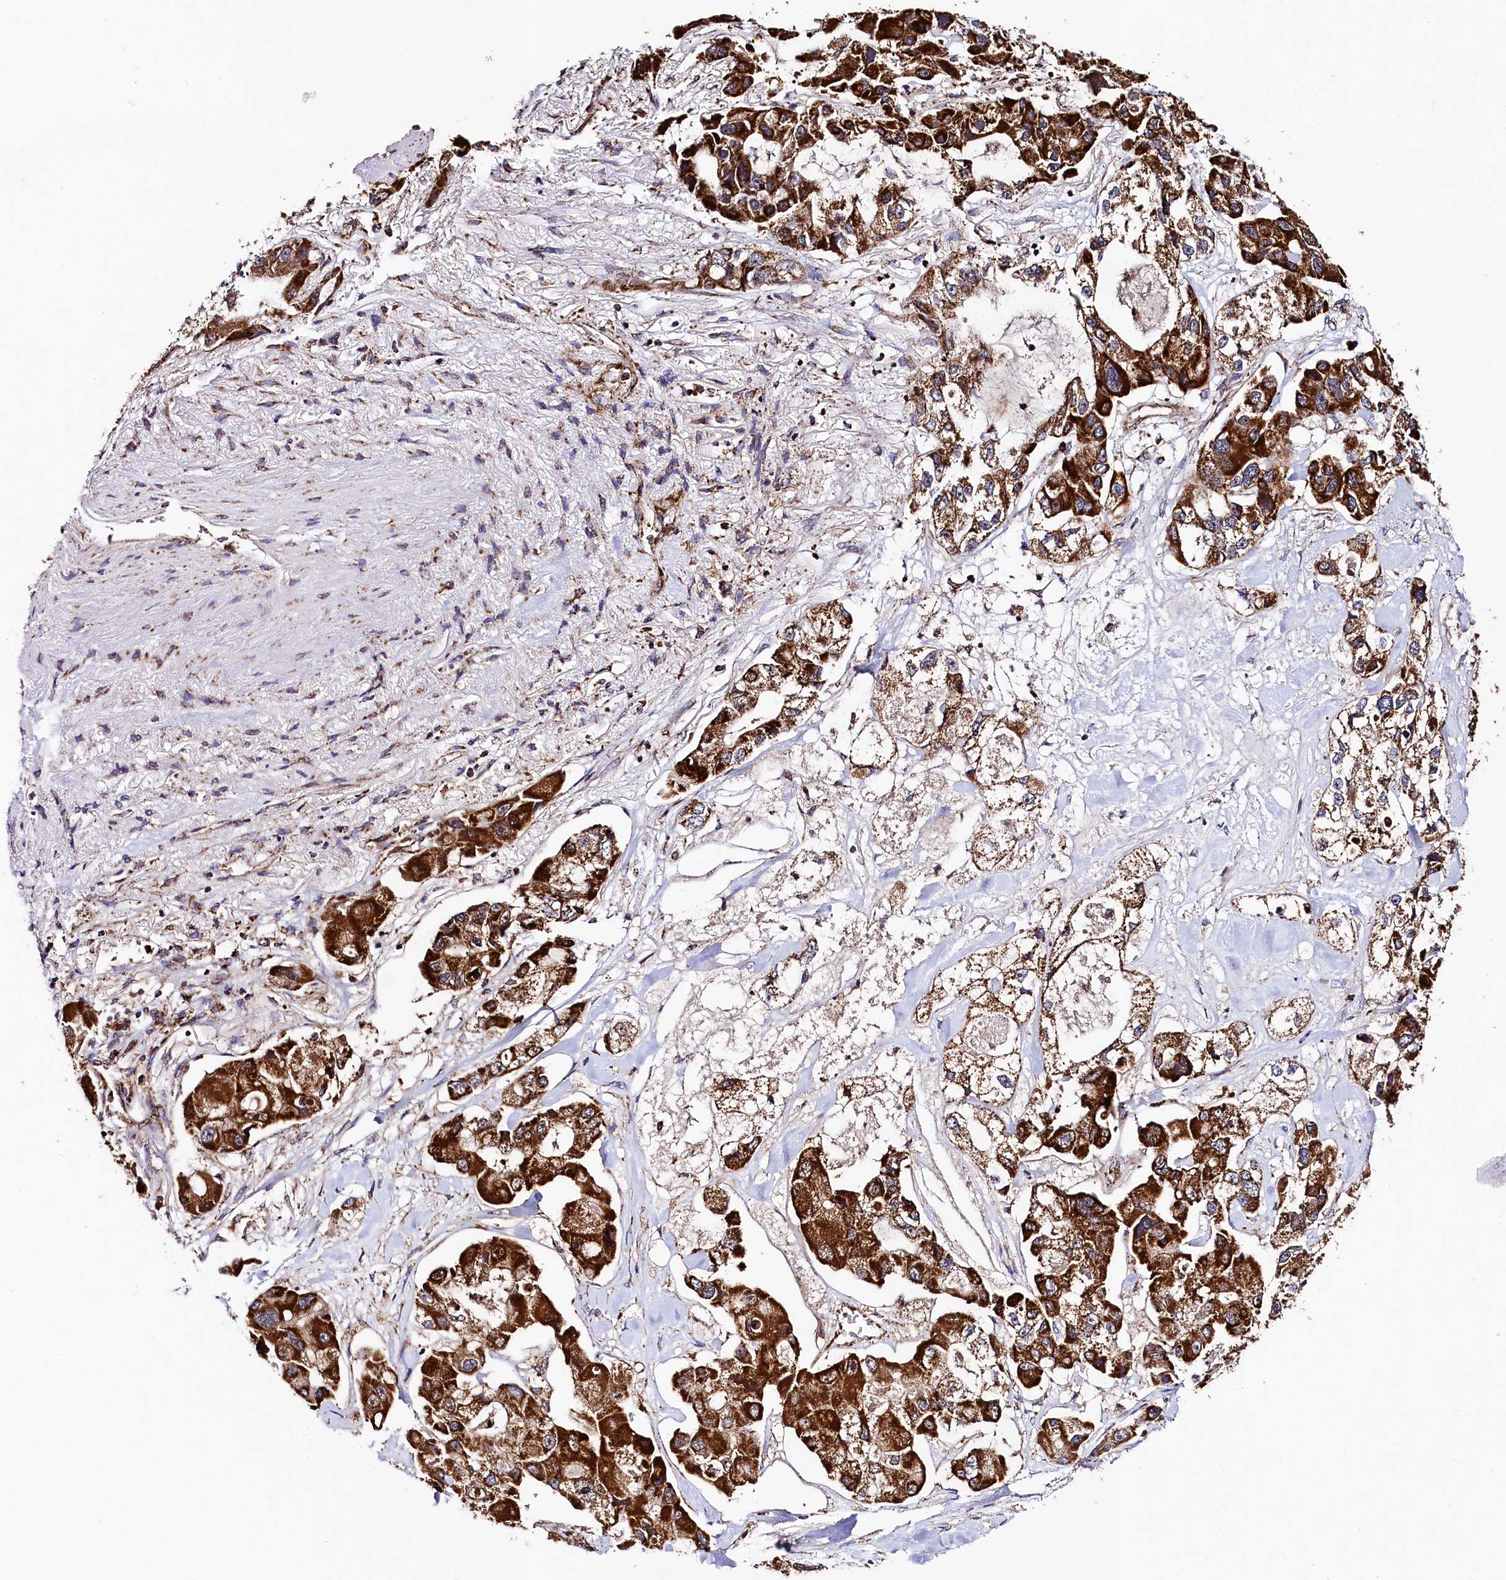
{"staining": {"intensity": "strong", "quantity": ">75%", "location": "cytoplasmic/membranous"}, "tissue": "lung cancer", "cell_type": "Tumor cells", "image_type": "cancer", "snomed": [{"axis": "morphology", "description": "Adenocarcinoma, NOS"}, {"axis": "topography", "description": "Lung"}], "caption": "About >75% of tumor cells in adenocarcinoma (lung) demonstrate strong cytoplasmic/membranous protein staining as visualized by brown immunohistochemical staining.", "gene": "CLYBL", "patient": {"sex": "female", "age": 54}}